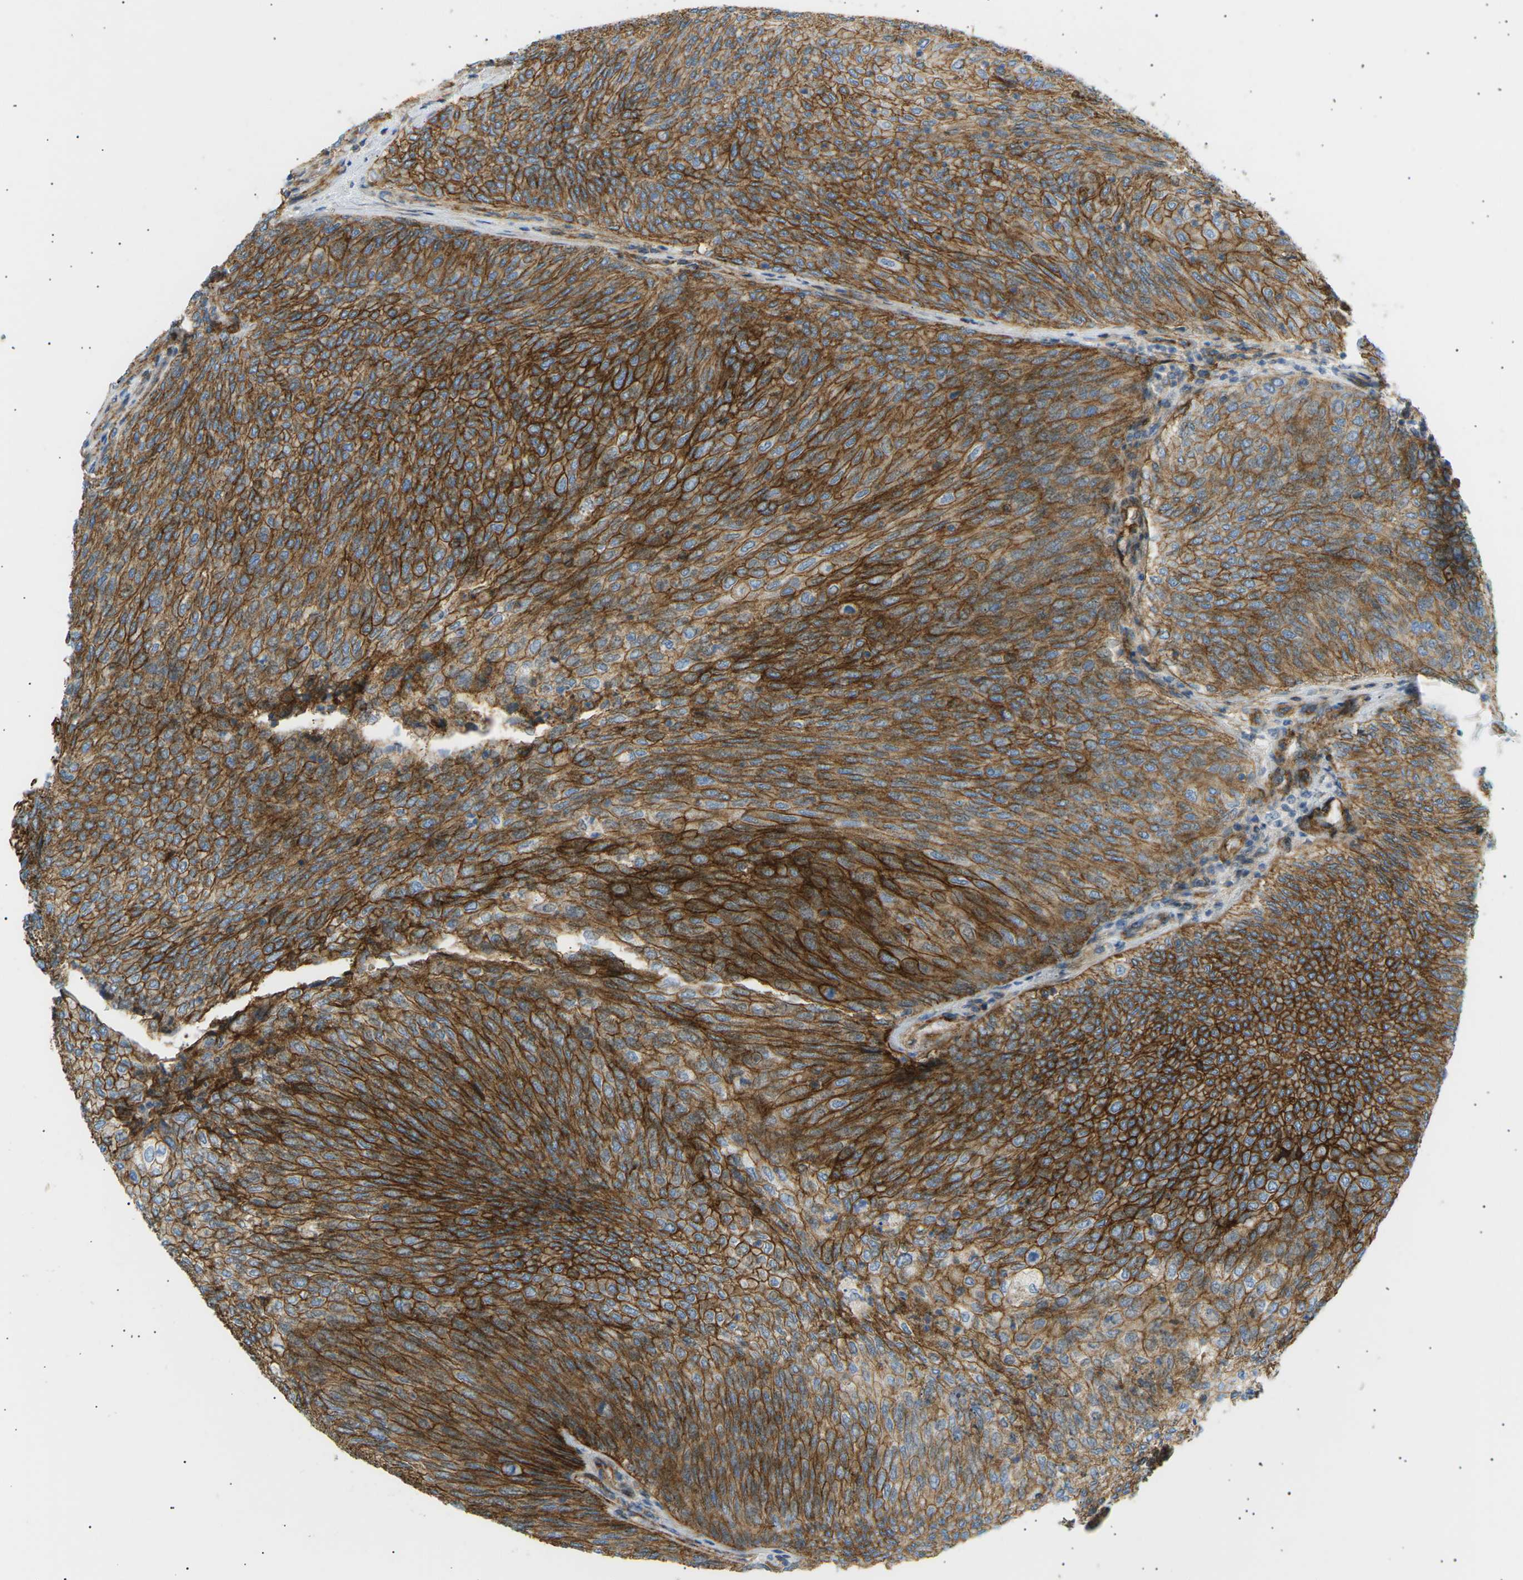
{"staining": {"intensity": "strong", "quantity": ">75%", "location": "cytoplasmic/membranous"}, "tissue": "urothelial cancer", "cell_type": "Tumor cells", "image_type": "cancer", "snomed": [{"axis": "morphology", "description": "Urothelial carcinoma, Low grade"}, {"axis": "topography", "description": "Urinary bladder"}], "caption": "Protein expression analysis of human urothelial carcinoma (low-grade) reveals strong cytoplasmic/membranous positivity in about >75% of tumor cells. Using DAB (brown) and hematoxylin (blue) stains, captured at high magnification using brightfield microscopy.", "gene": "ATP2B4", "patient": {"sex": "female", "age": 79}}